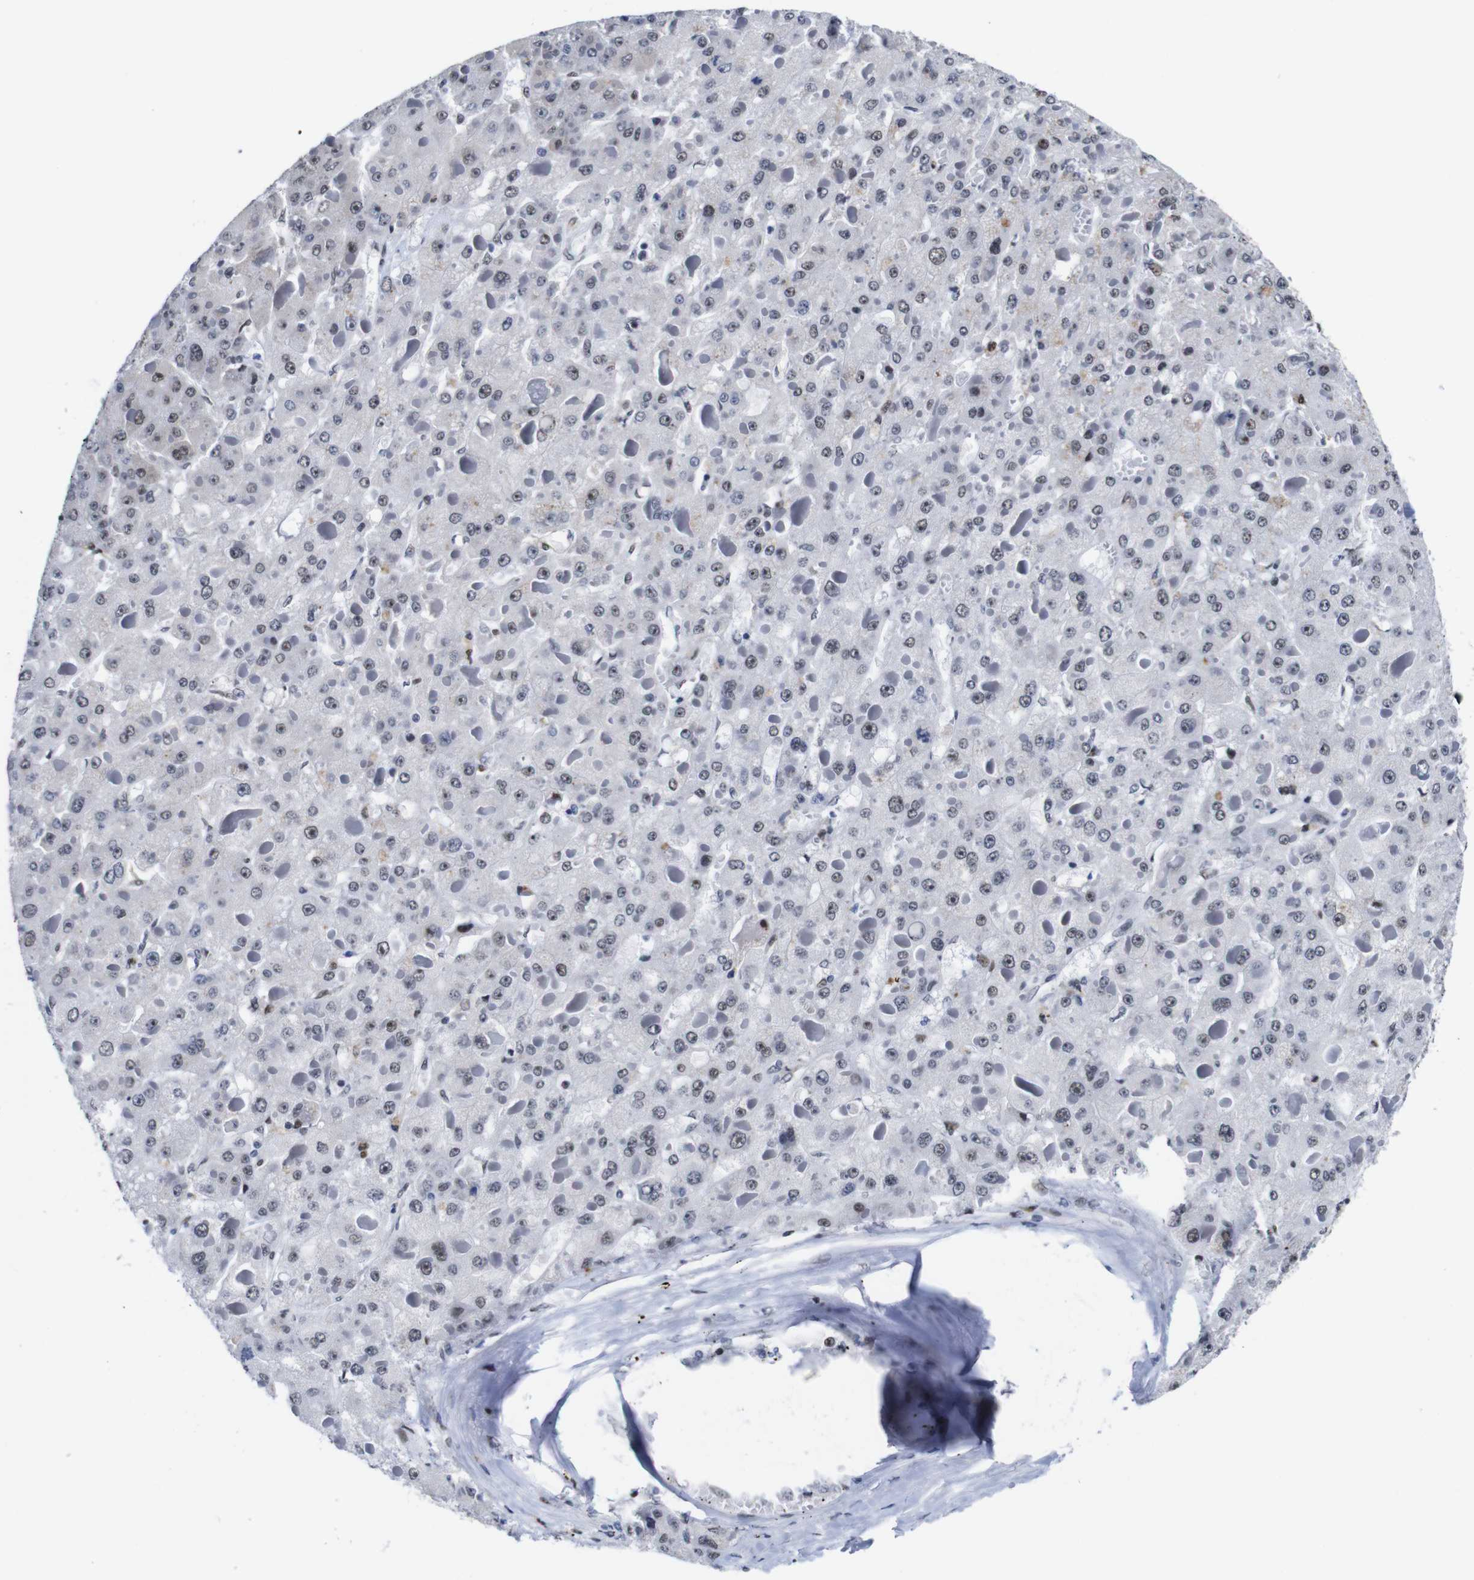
{"staining": {"intensity": "weak", "quantity": "25%-75%", "location": "nuclear"}, "tissue": "liver cancer", "cell_type": "Tumor cells", "image_type": "cancer", "snomed": [{"axis": "morphology", "description": "Carcinoma, Hepatocellular, NOS"}, {"axis": "topography", "description": "Liver"}], "caption": "Liver cancer stained with a protein marker reveals weak staining in tumor cells.", "gene": "GATA6", "patient": {"sex": "female", "age": 73}}